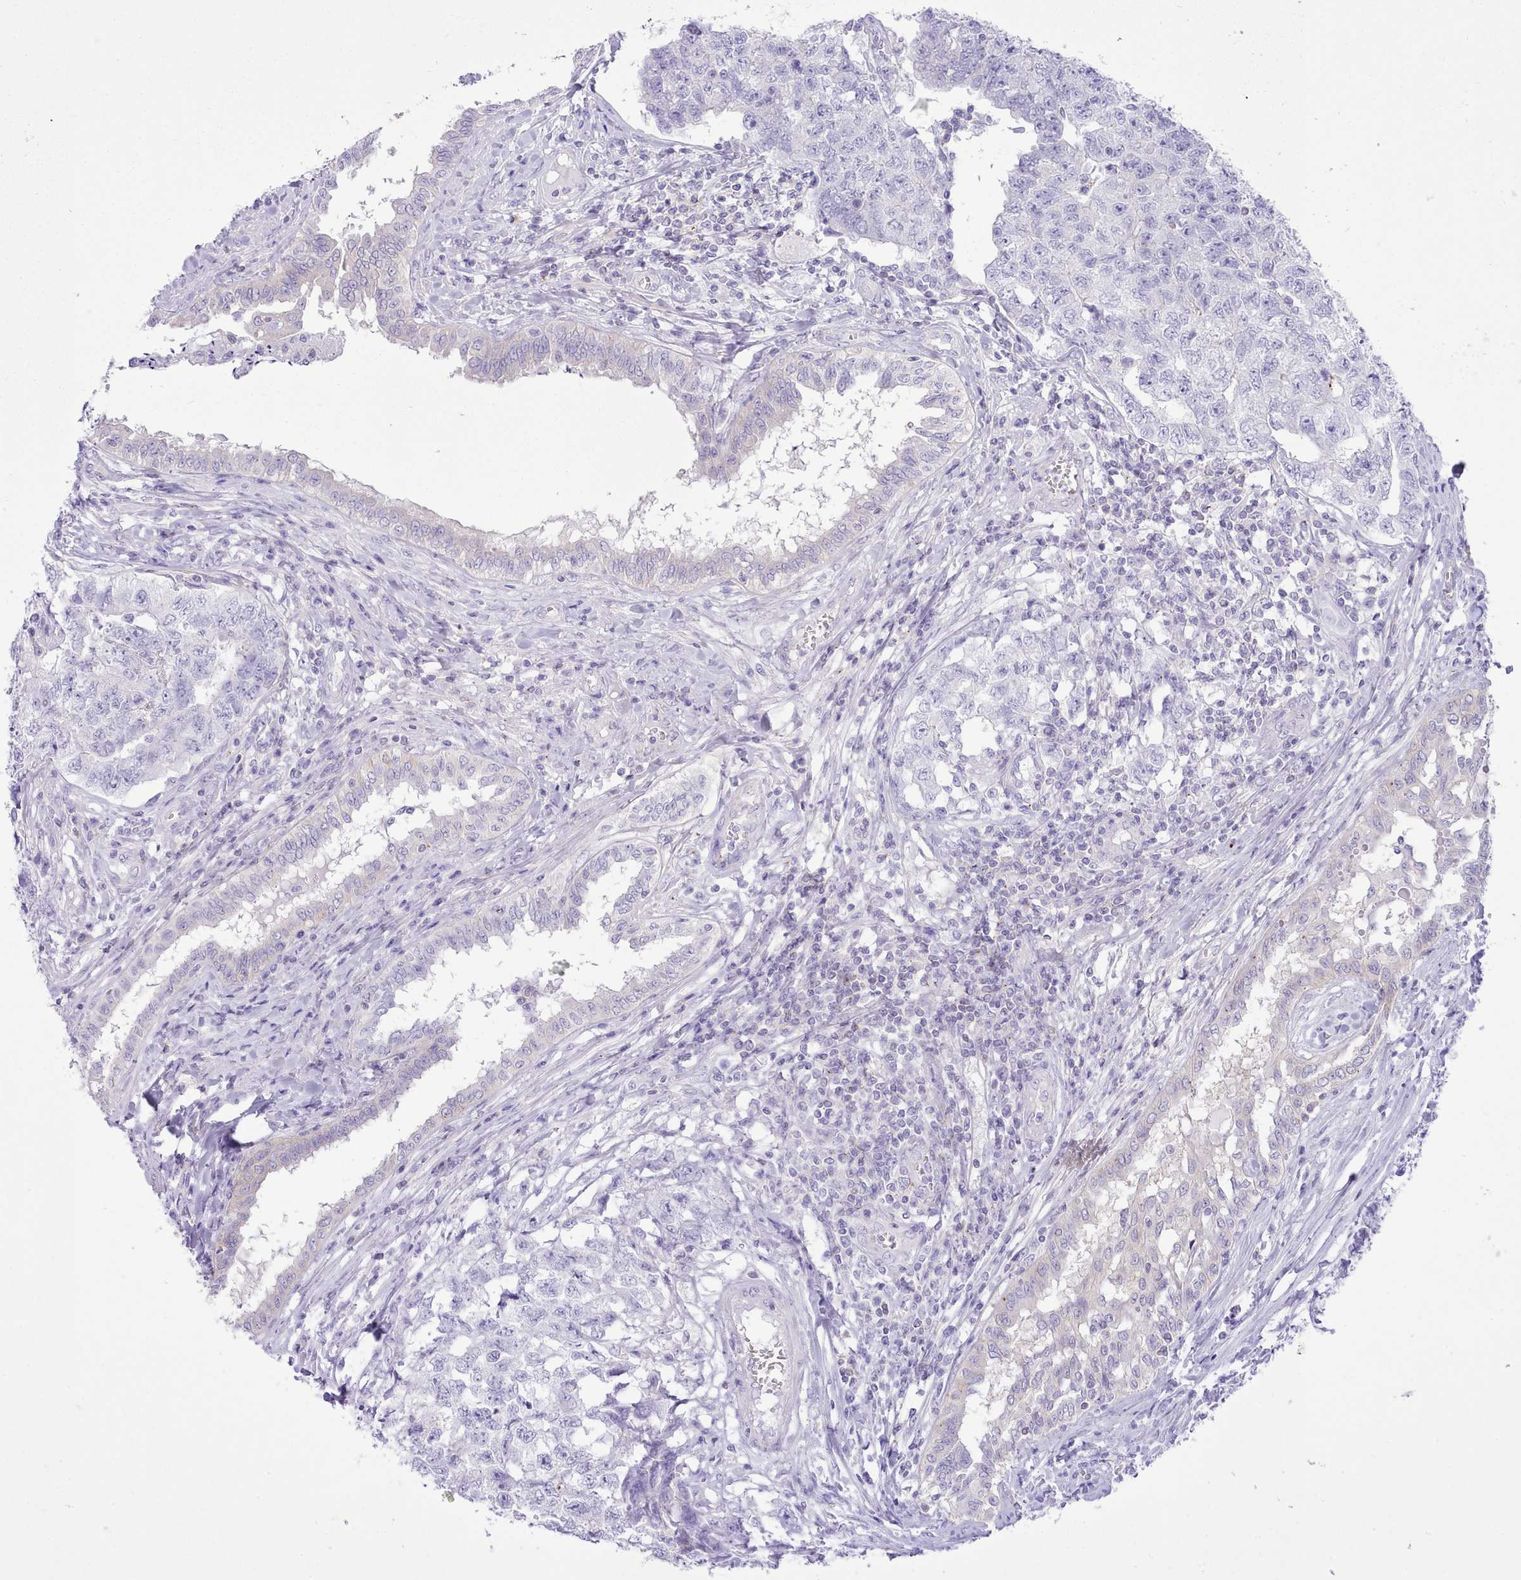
{"staining": {"intensity": "negative", "quantity": "none", "location": "none"}, "tissue": "testis cancer", "cell_type": "Tumor cells", "image_type": "cancer", "snomed": [{"axis": "morphology", "description": "Carcinoma, Embryonal, NOS"}, {"axis": "topography", "description": "Testis"}], "caption": "Tumor cells show no significant positivity in embryonal carcinoma (testis). Nuclei are stained in blue.", "gene": "MDFI", "patient": {"sex": "male", "age": 31}}